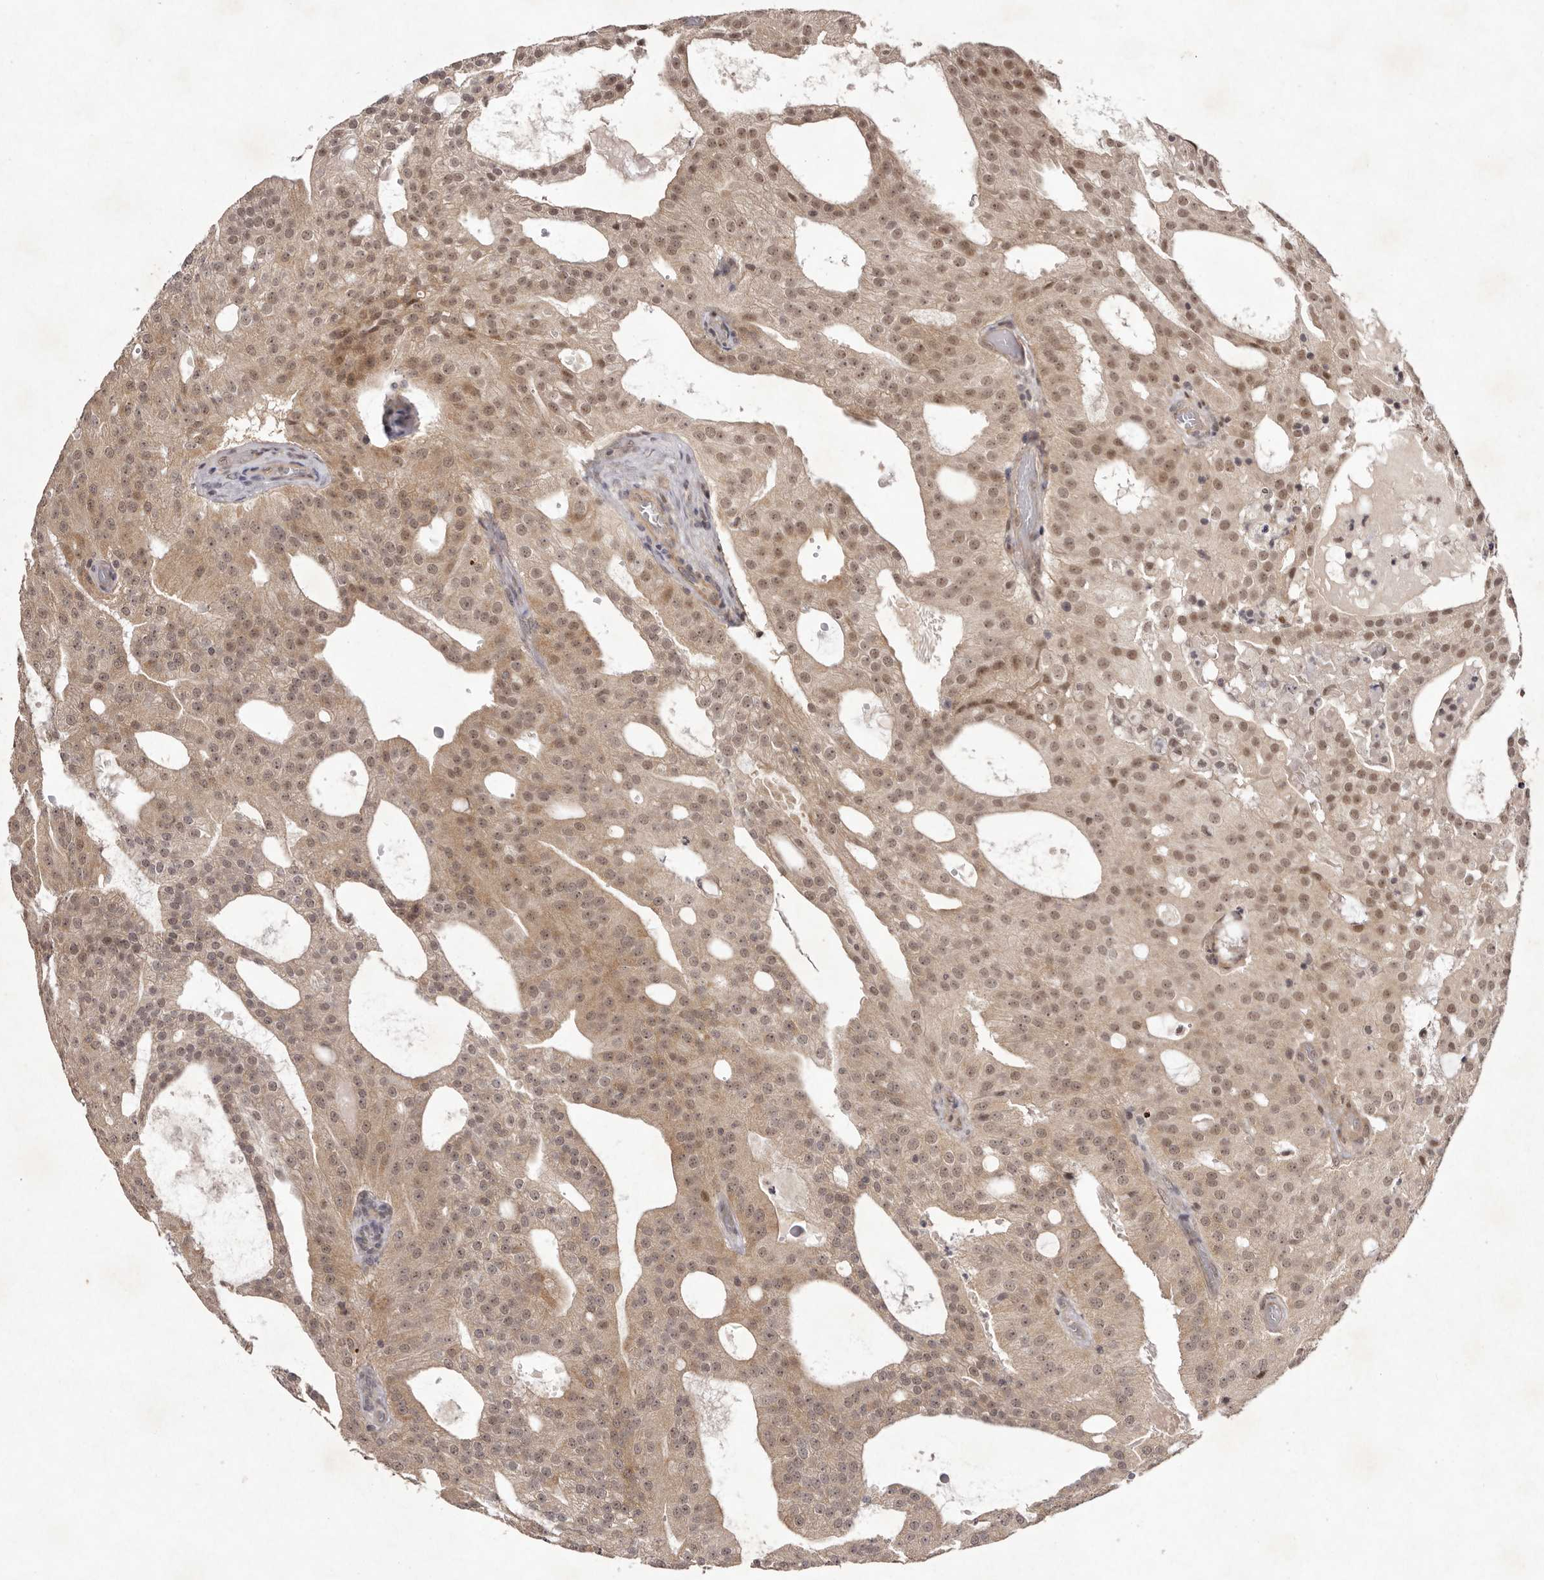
{"staining": {"intensity": "moderate", "quantity": ">75%", "location": "cytoplasmic/membranous,nuclear"}, "tissue": "prostate cancer", "cell_type": "Tumor cells", "image_type": "cancer", "snomed": [{"axis": "morphology", "description": "Adenocarcinoma, Medium grade"}, {"axis": "topography", "description": "Prostate"}], "caption": "IHC photomicrograph of neoplastic tissue: prostate cancer stained using IHC shows medium levels of moderate protein expression localized specifically in the cytoplasmic/membranous and nuclear of tumor cells, appearing as a cytoplasmic/membranous and nuclear brown color.", "gene": "BUD31", "patient": {"sex": "male", "age": 88}}